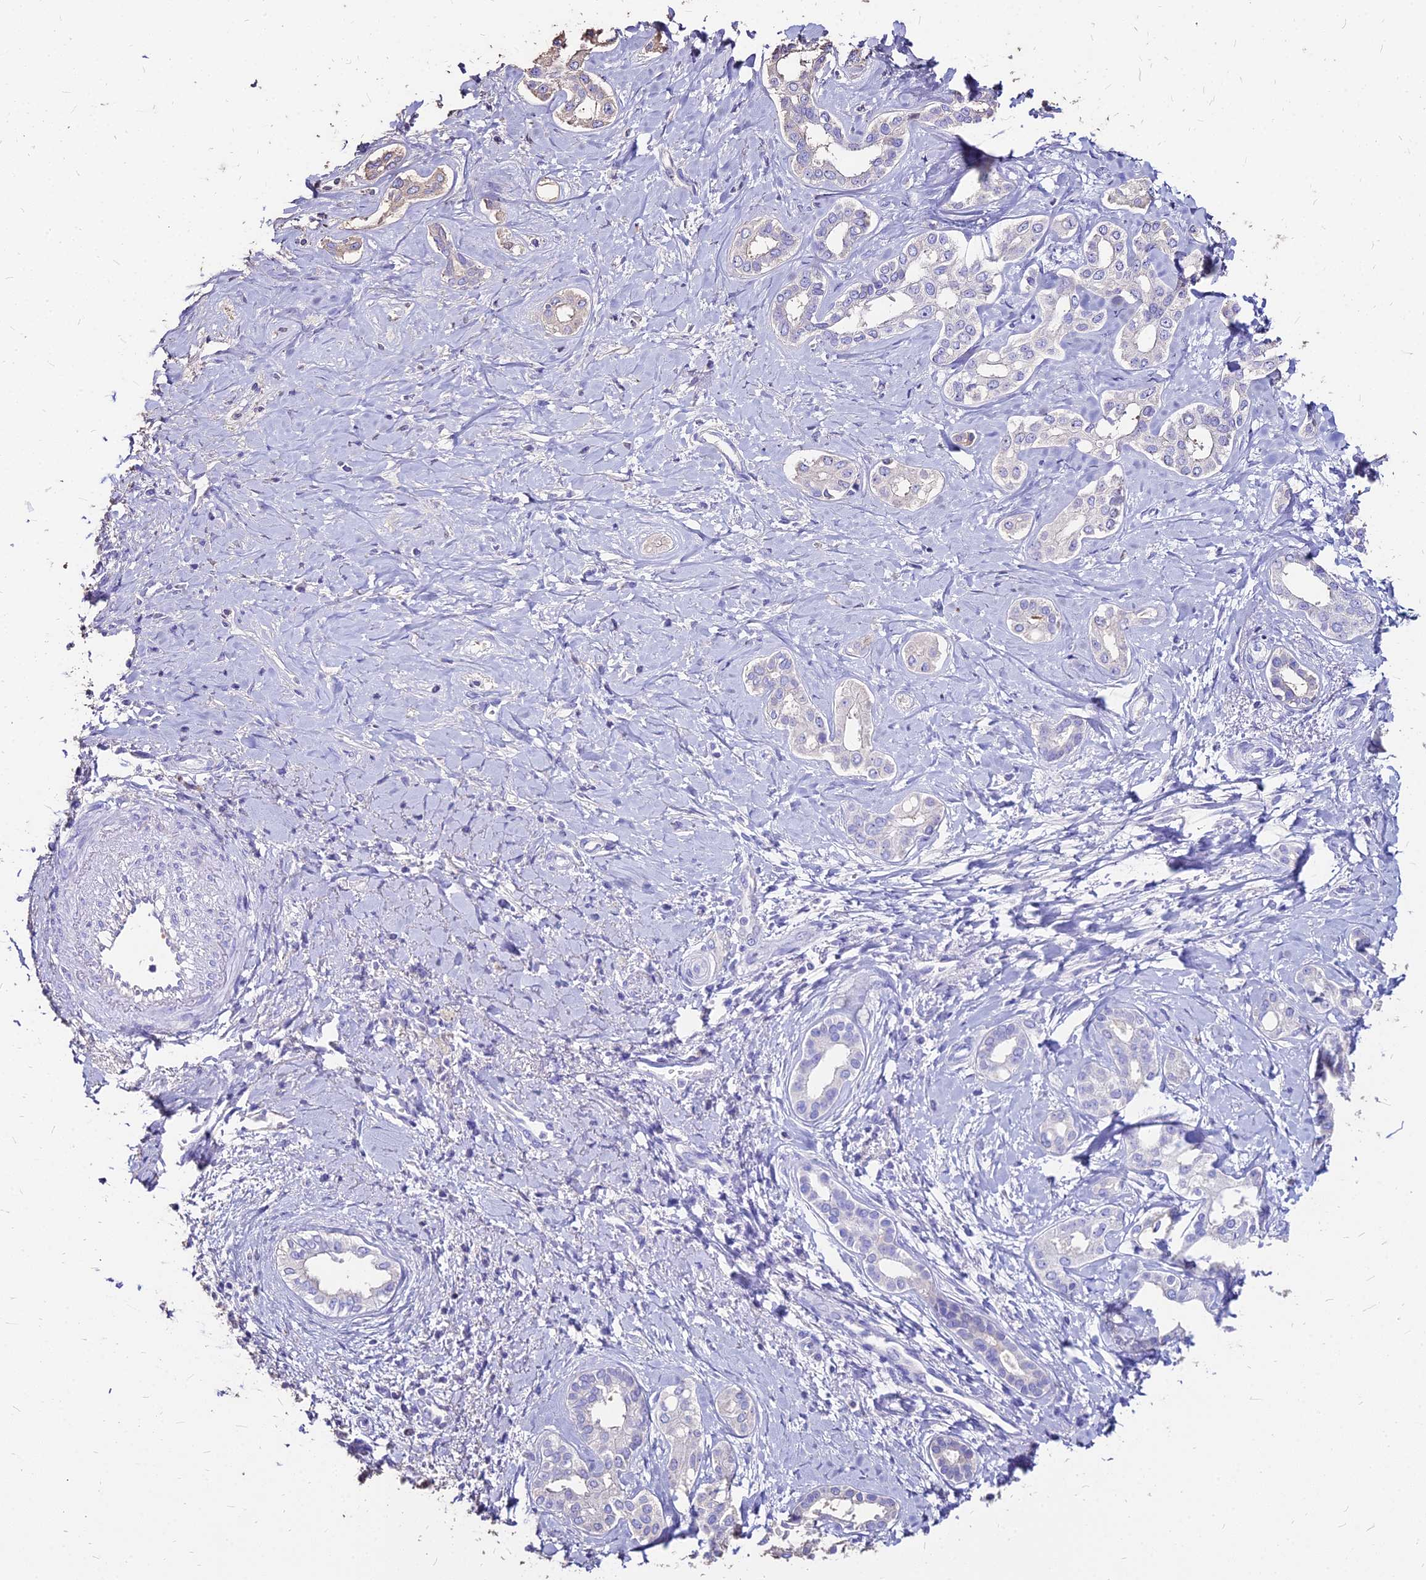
{"staining": {"intensity": "negative", "quantity": "none", "location": "none"}, "tissue": "liver cancer", "cell_type": "Tumor cells", "image_type": "cancer", "snomed": [{"axis": "morphology", "description": "Cholangiocarcinoma"}, {"axis": "topography", "description": "Liver"}], "caption": "A micrograph of liver cancer stained for a protein reveals no brown staining in tumor cells.", "gene": "NME5", "patient": {"sex": "female", "age": 77}}